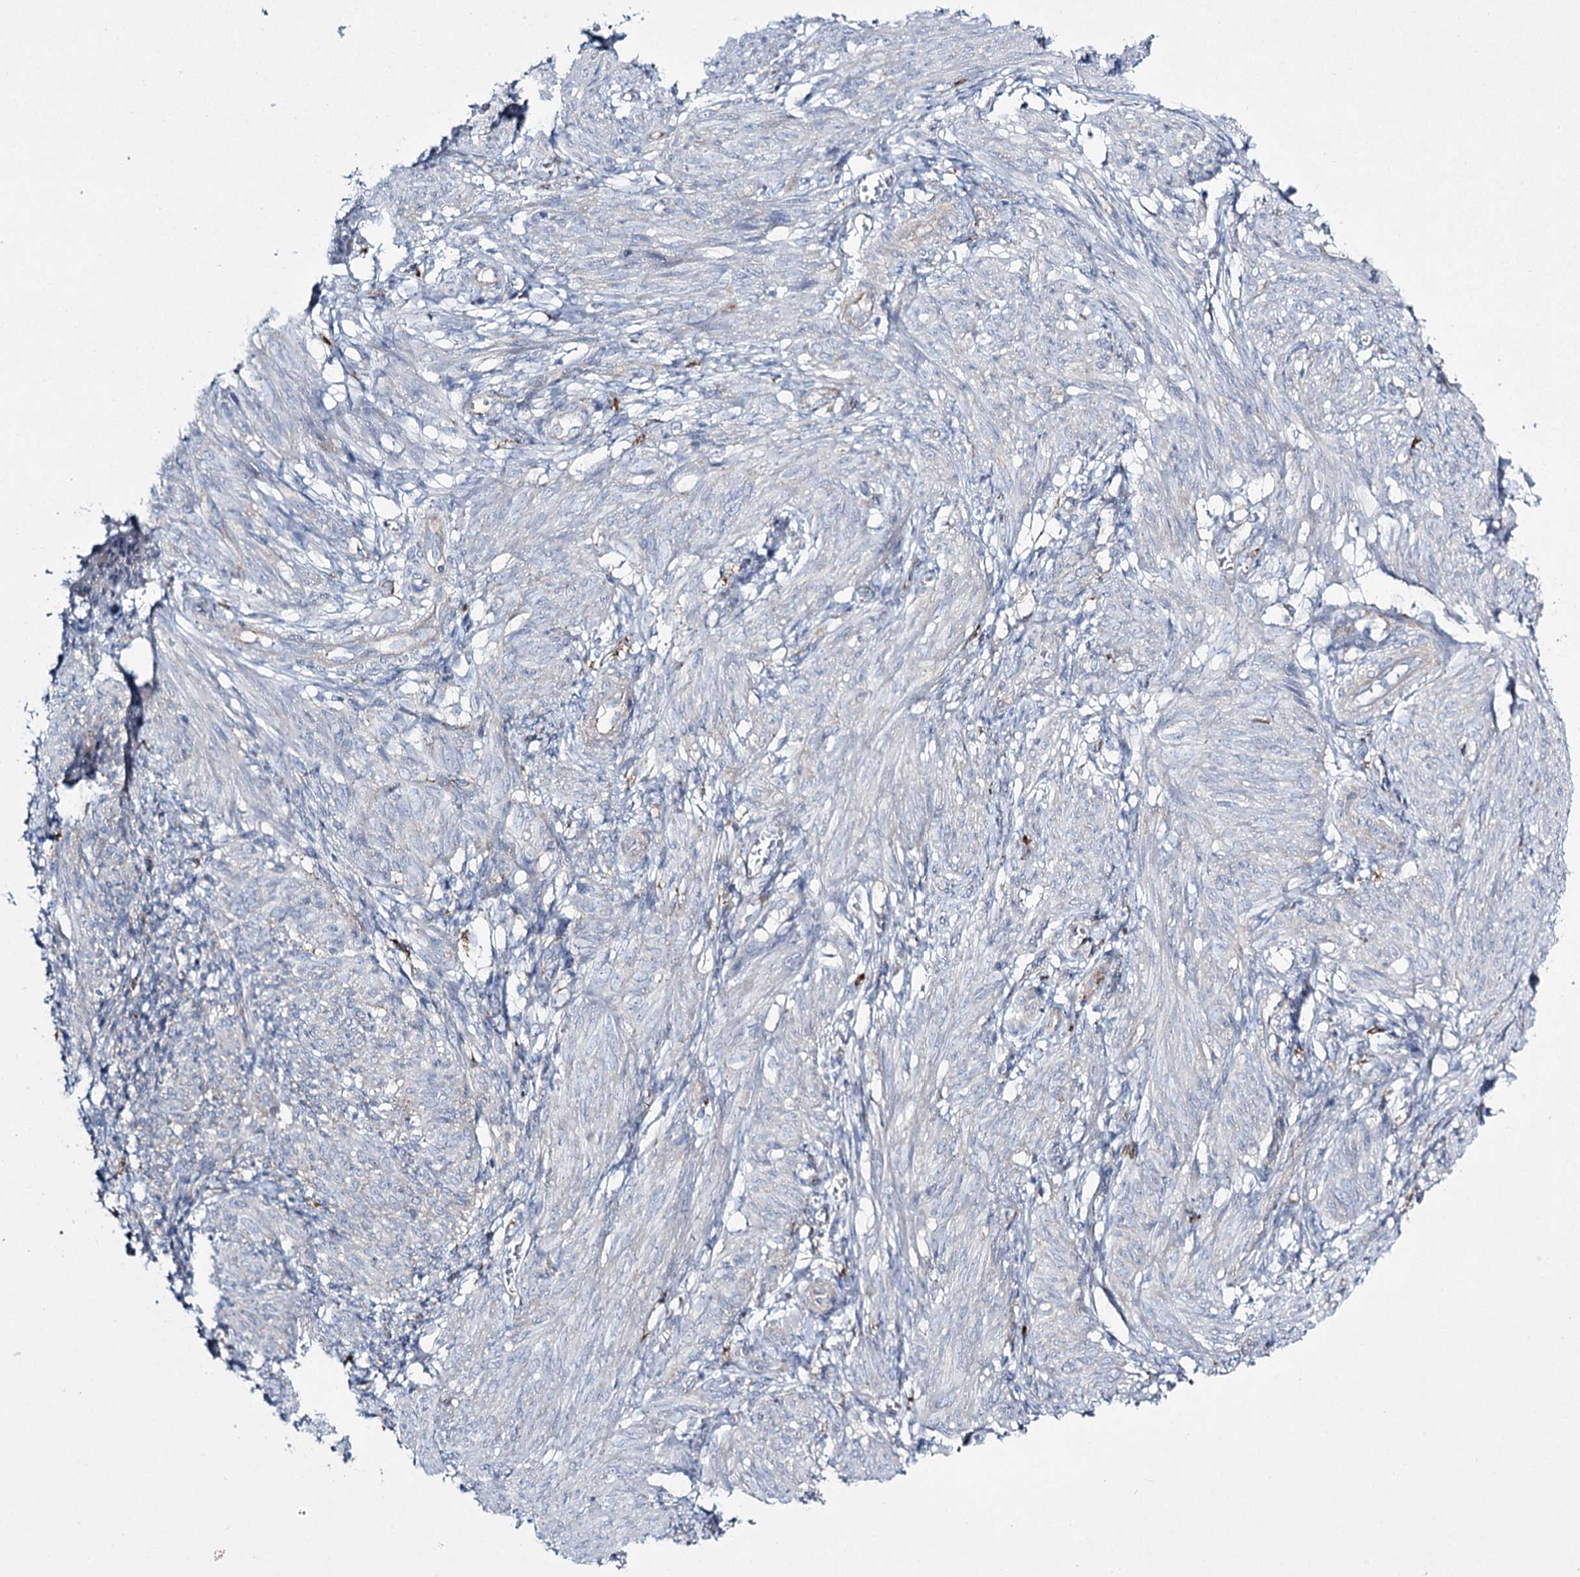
{"staining": {"intensity": "negative", "quantity": "none", "location": "none"}, "tissue": "smooth muscle", "cell_type": "Smooth muscle cells", "image_type": "normal", "snomed": [{"axis": "morphology", "description": "Normal tissue, NOS"}, {"axis": "topography", "description": "Smooth muscle"}], "caption": "A photomicrograph of human smooth muscle is negative for staining in smooth muscle cells. The staining is performed using DAB (3,3'-diaminobenzidine) brown chromogen with nuclei counter-stained in using hematoxylin.", "gene": "CCDC88A", "patient": {"sex": "female", "age": 39}}